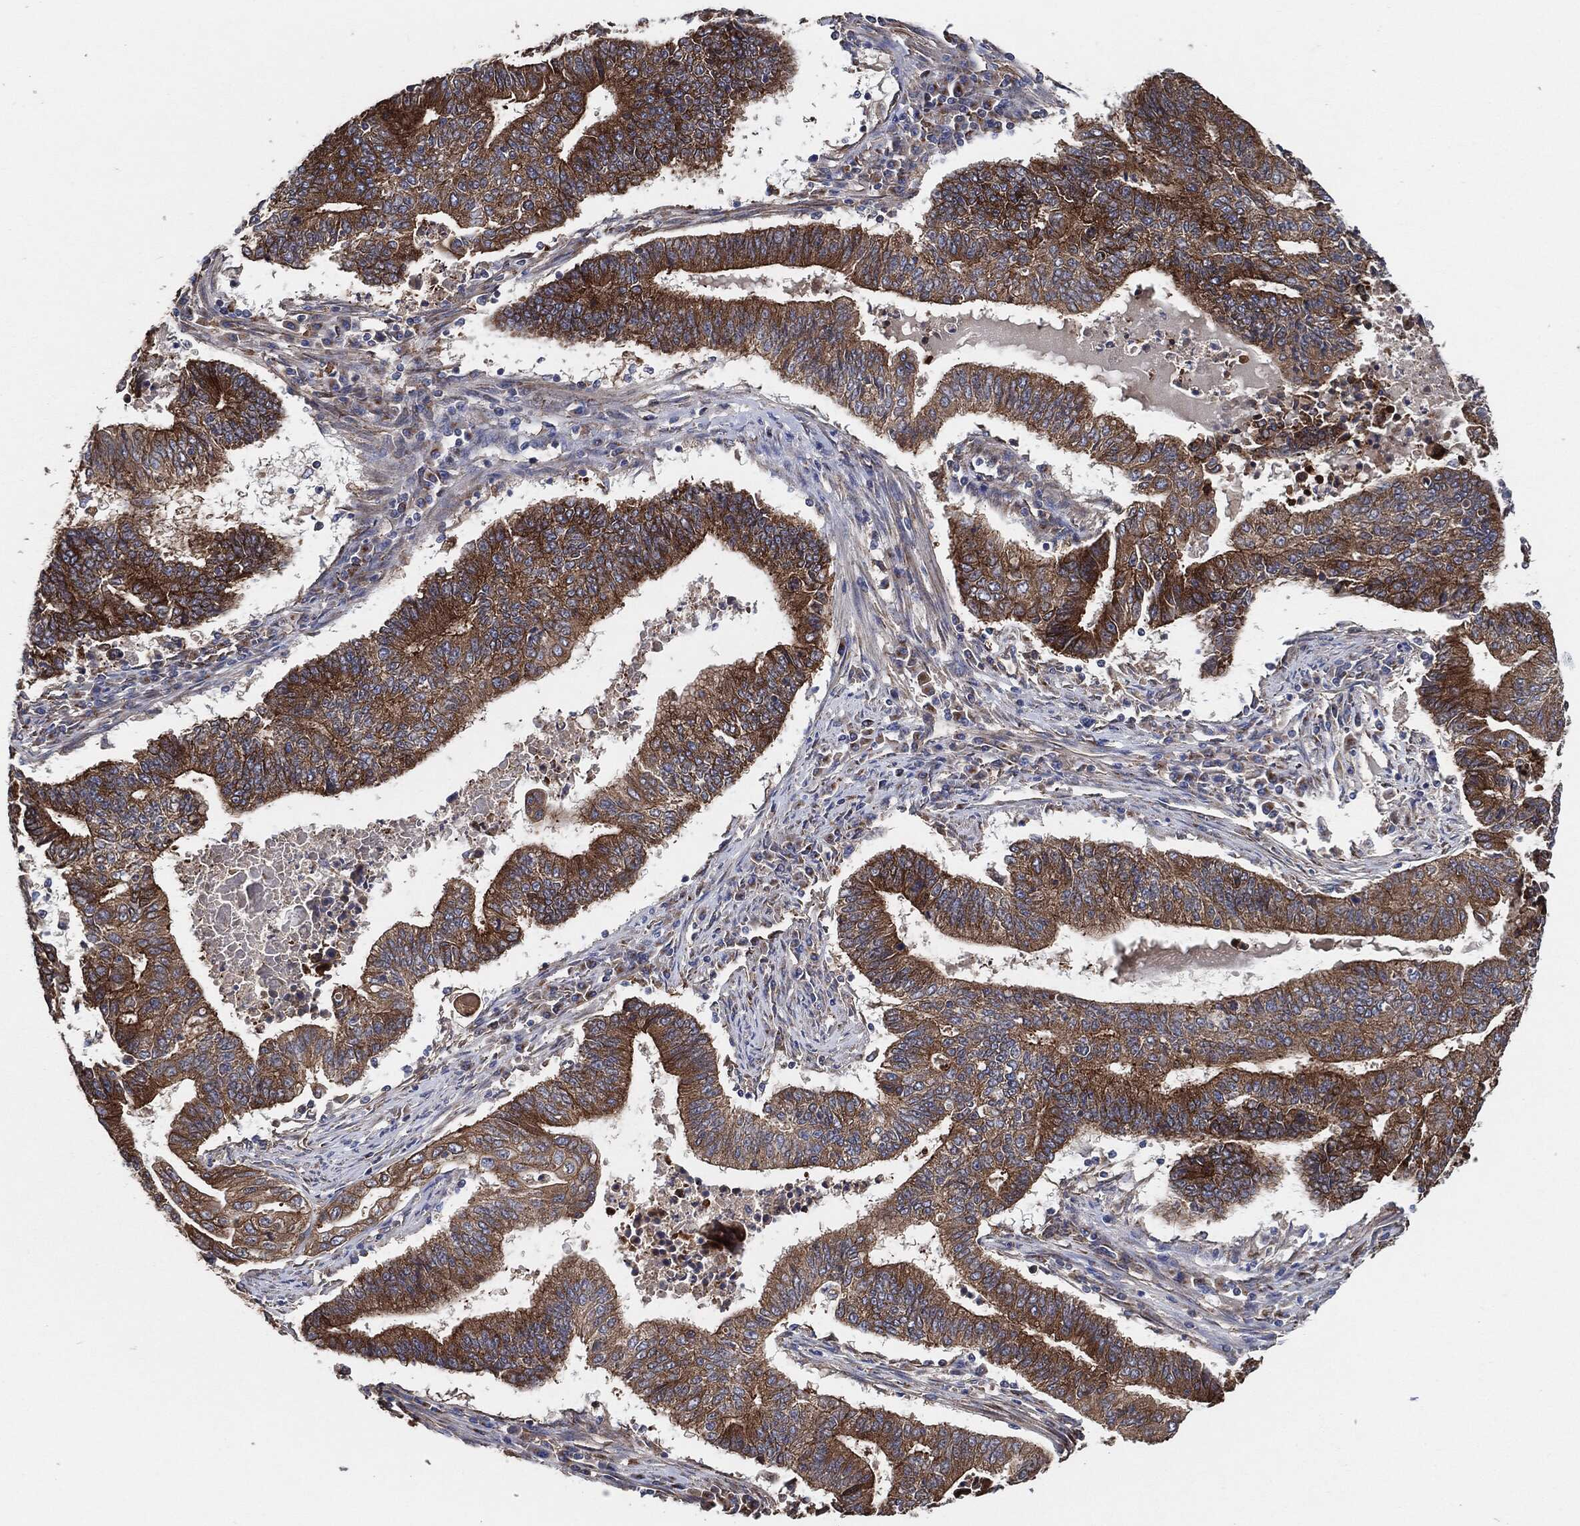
{"staining": {"intensity": "strong", "quantity": "25%-75%", "location": "cytoplasmic/membranous"}, "tissue": "endometrial cancer", "cell_type": "Tumor cells", "image_type": "cancer", "snomed": [{"axis": "morphology", "description": "Adenocarcinoma, NOS"}, {"axis": "topography", "description": "Uterus"}, {"axis": "topography", "description": "Endometrium"}], "caption": "A brown stain labels strong cytoplasmic/membranous staining of a protein in adenocarcinoma (endometrial) tumor cells.", "gene": "CTNNA1", "patient": {"sex": "female", "age": 54}}